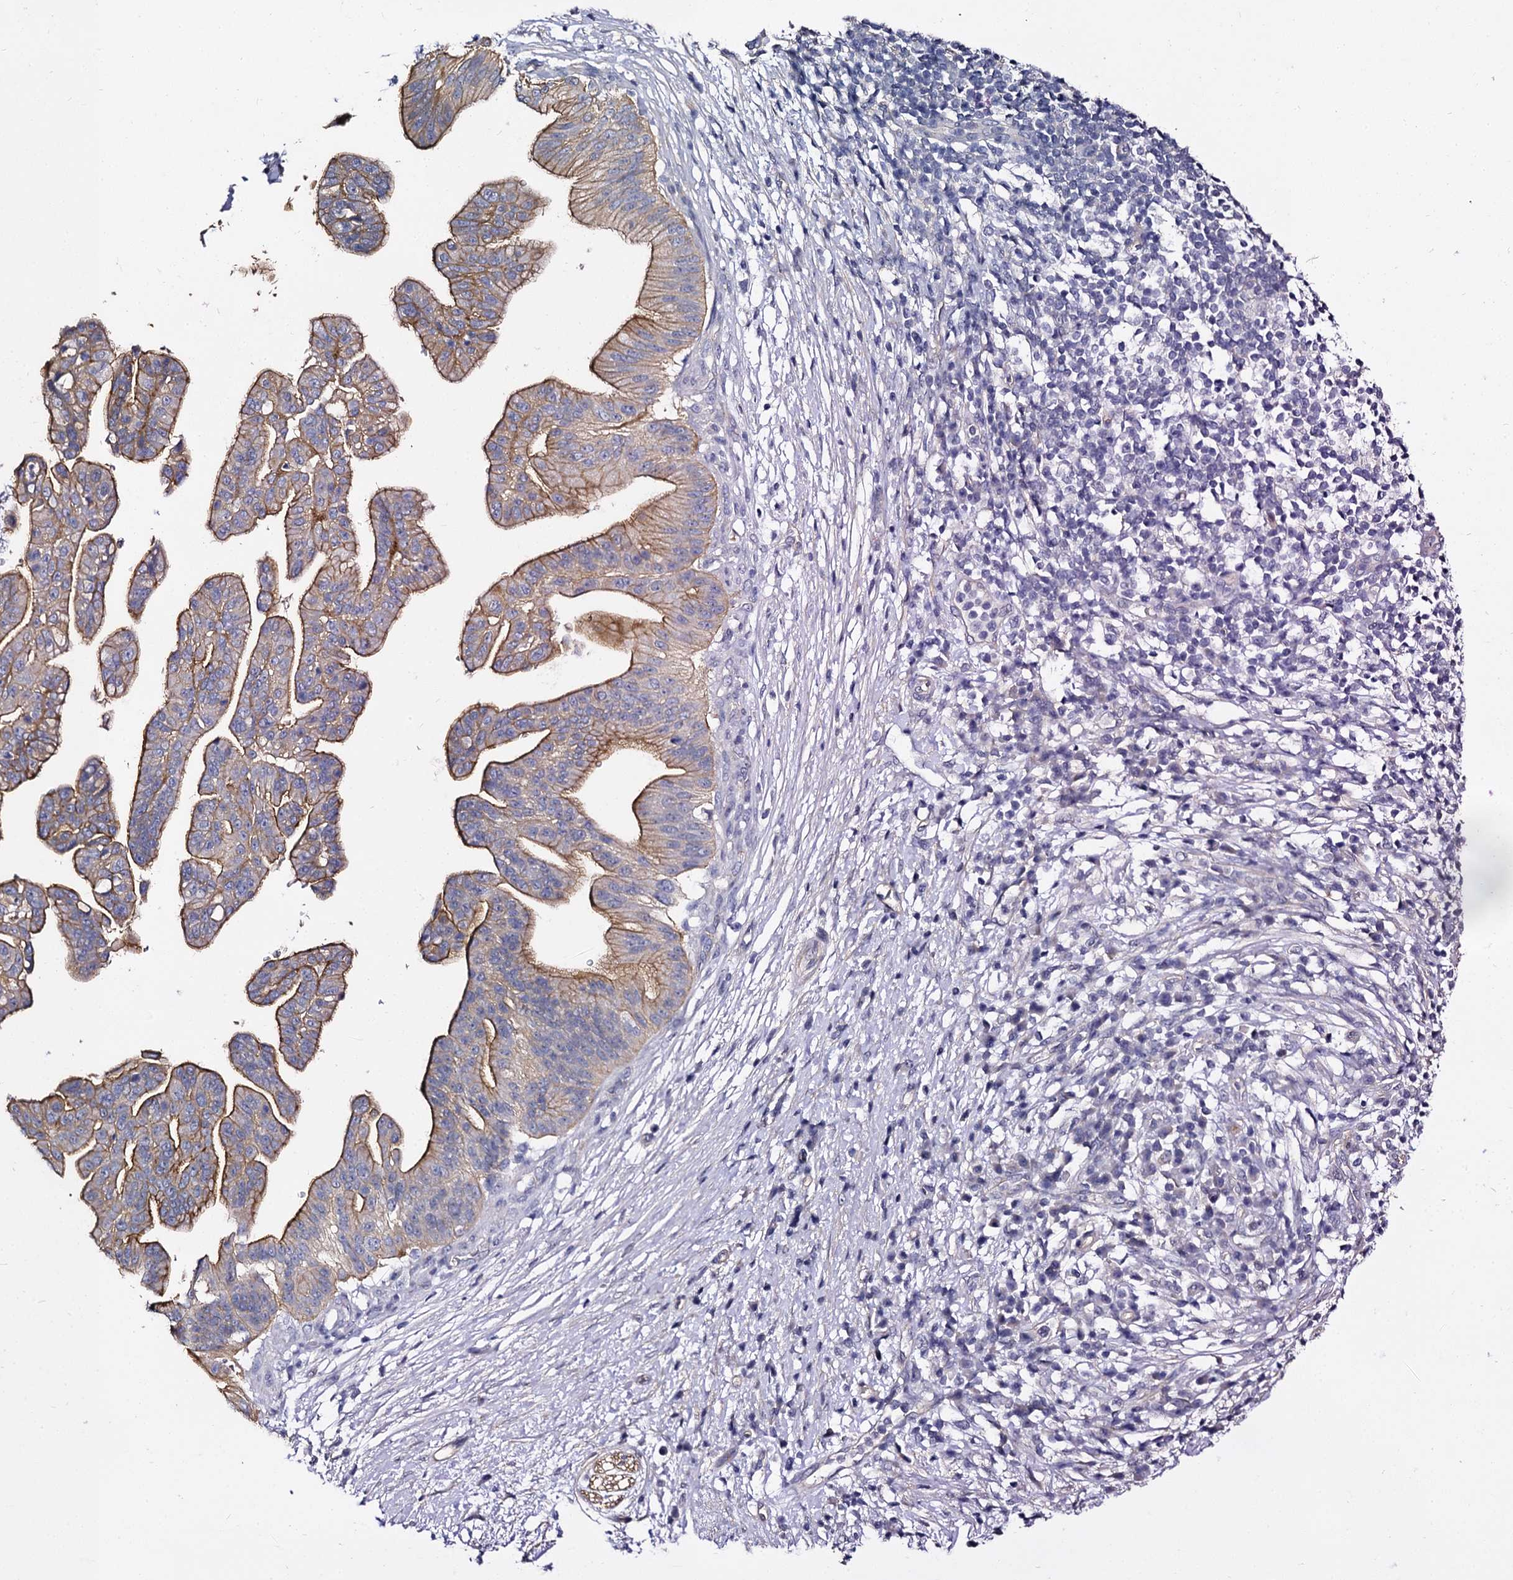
{"staining": {"intensity": "moderate", "quantity": "25%-75%", "location": "cytoplasmic/membranous"}, "tissue": "pancreatic cancer", "cell_type": "Tumor cells", "image_type": "cancer", "snomed": [{"axis": "morphology", "description": "Adenocarcinoma, NOS"}, {"axis": "topography", "description": "Pancreas"}], "caption": "Immunohistochemistry of pancreatic adenocarcinoma demonstrates medium levels of moderate cytoplasmic/membranous expression in about 25%-75% of tumor cells. (DAB (3,3'-diaminobenzidine) IHC with brightfield microscopy, high magnification).", "gene": "CBFB", "patient": {"sex": "male", "age": 68}}